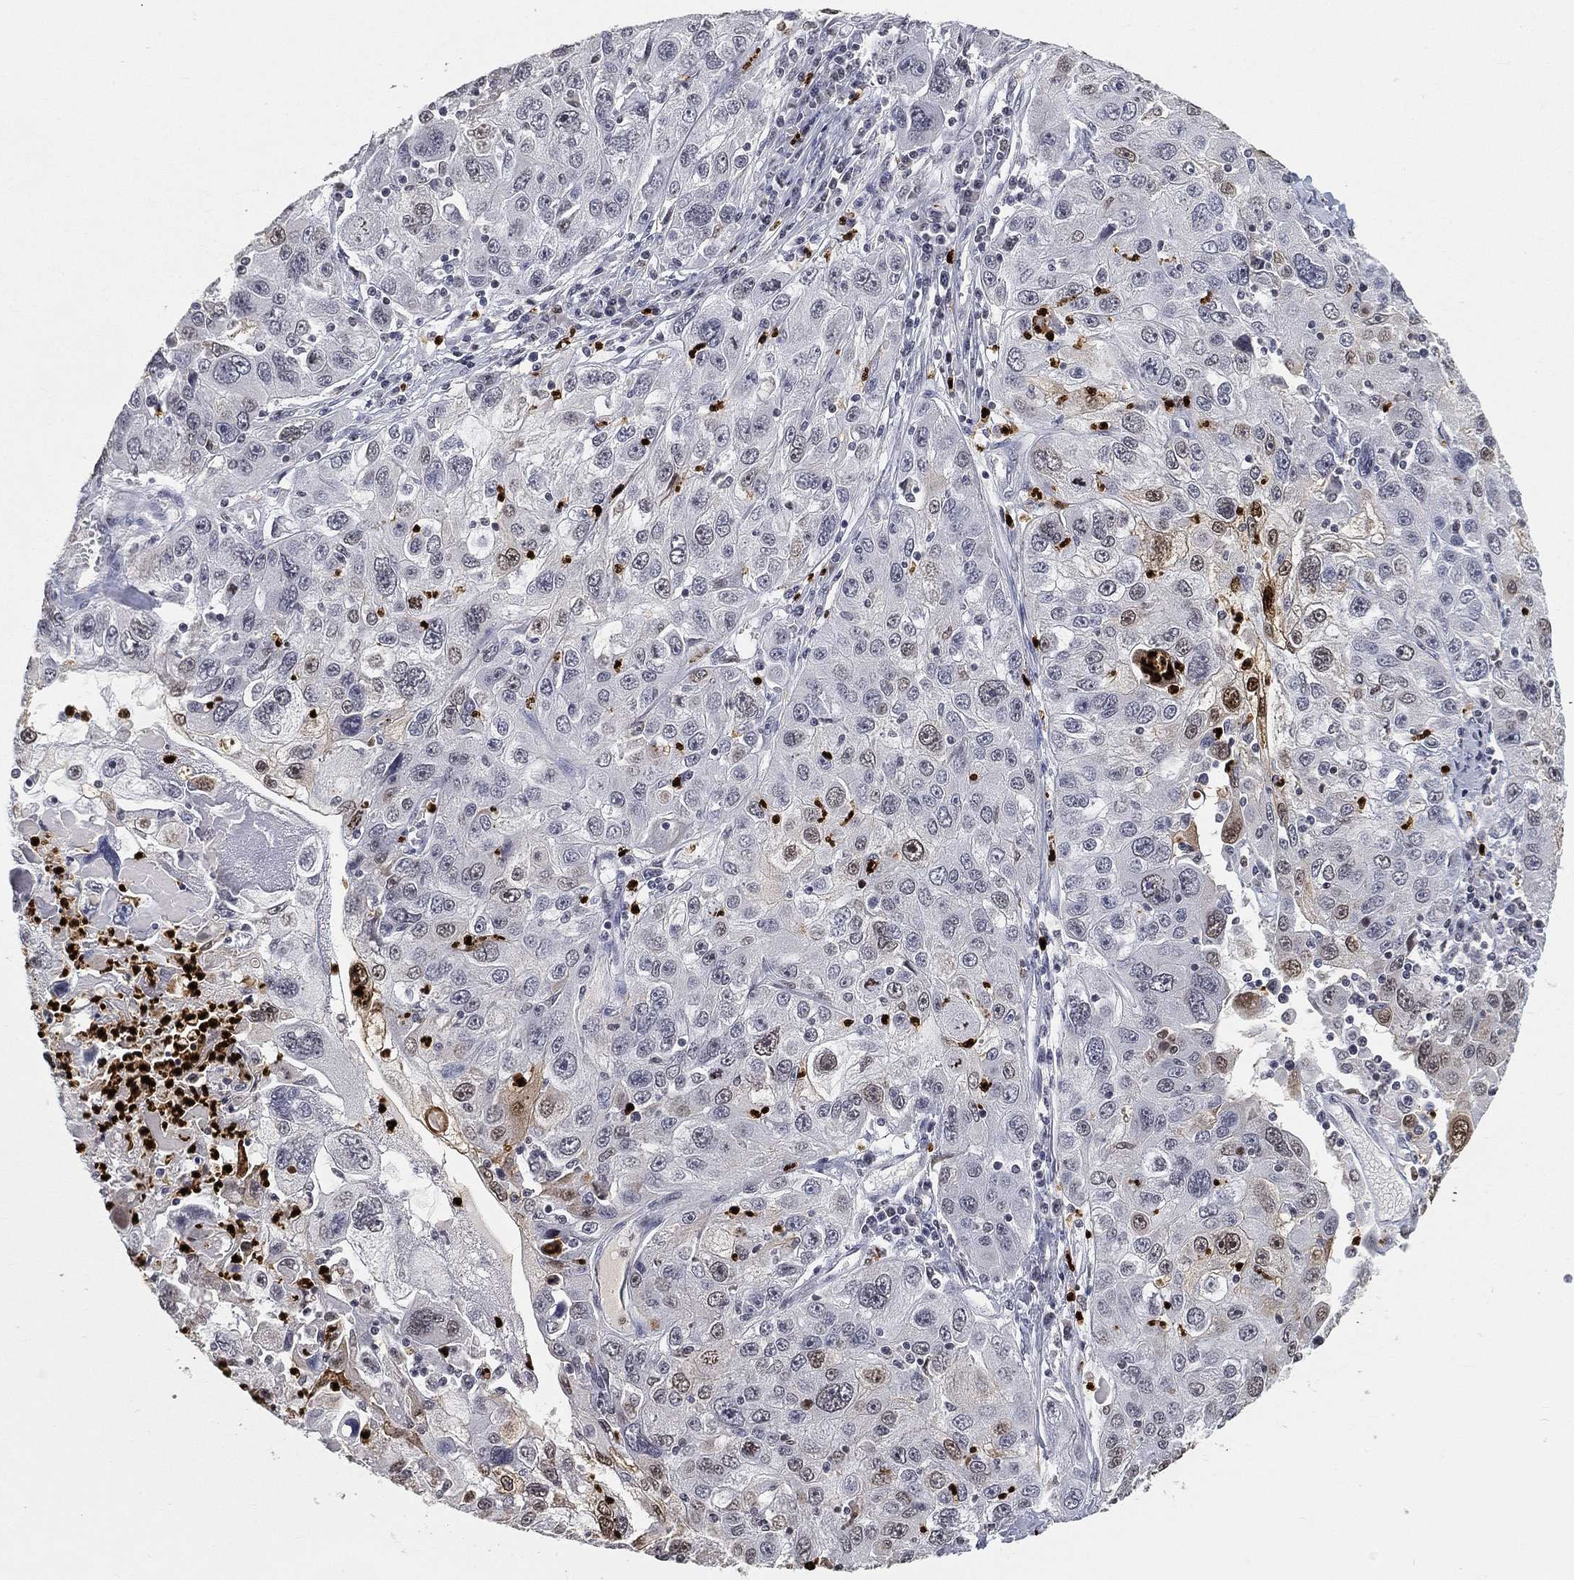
{"staining": {"intensity": "negative", "quantity": "none", "location": "none"}, "tissue": "stomach cancer", "cell_type": "Tumor cells", "image_type": "cancer", "snomed": [{"axis": "morphology", "description": "Adenocarcinoma, NOS"}, {"axis": "topography", "description": "Stomach"}], "caption": "A photomicrograph of stomach cancer (adenocarcinoma) stained for a protein reveals no brown staining in tumor cells.", "gene": "ARG1", "patient": {"sex": "male", "age": 56}}